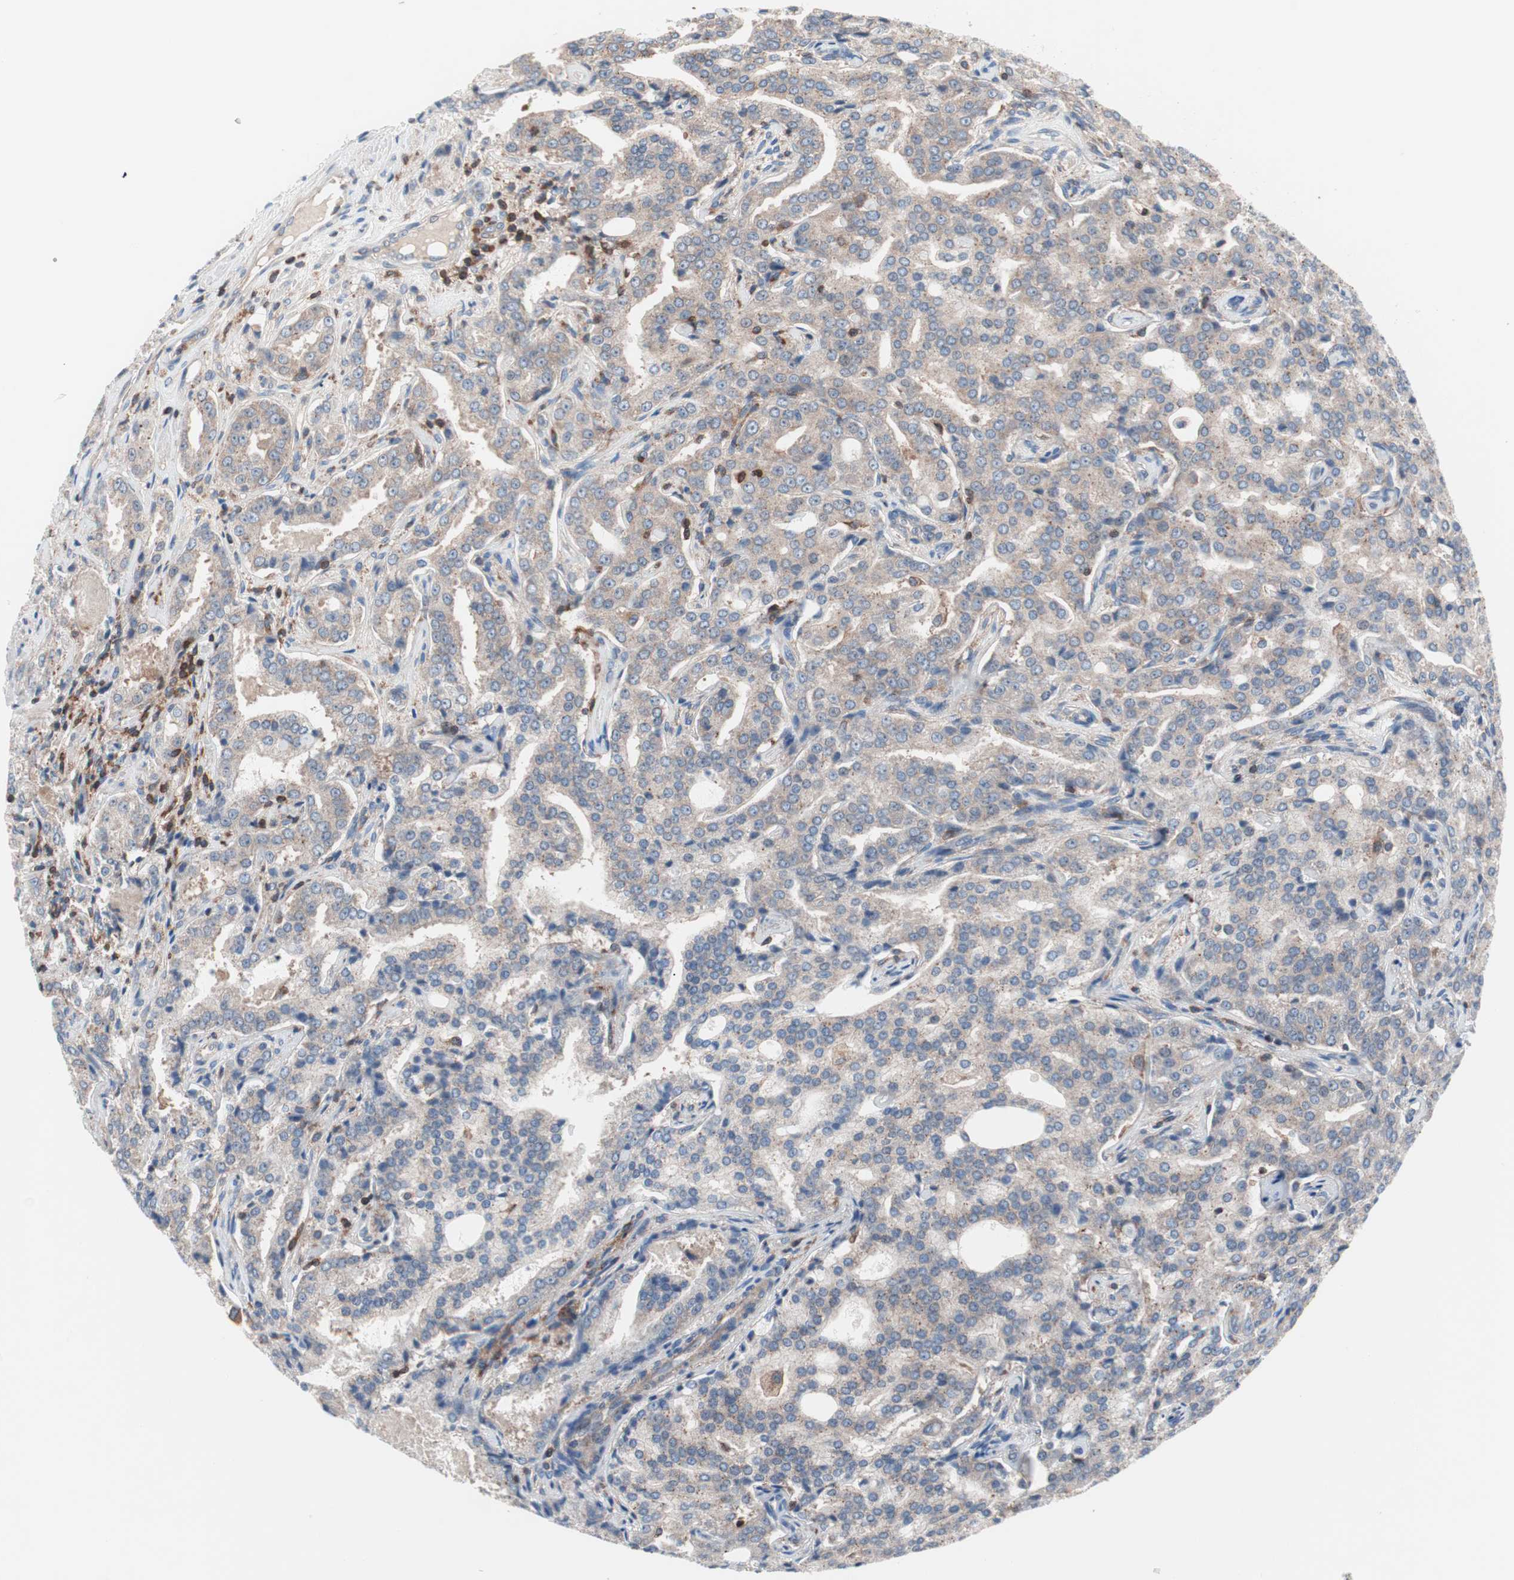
{"staining": {"intensity": "moderate", "quantity": ">75%", "location": "cytoplasmic/membranous"}, "tissue": "prostate cancer", "cell_type": "Tumor cells", "image_type": "cancer", "snomed": [{"axis": "morphology", "description": "Adenocarcinoma, High grade"}, {"axis": "topography", "description": "Prostate"}], "caption": "Protein staining by IHC demonstrates moderate cytoplasmic/membranous positivity in about >75% of tumor cells in high-grade adenocarcinoma (prostate). (Stains: DAB (3,3'-diaminobenzidine) in brown, nuclei in blue, Microscopy: brightfield microscopy at high magnification).", "gene": "PIK3R1", "patient": {"sex": "male", "age": 72}}